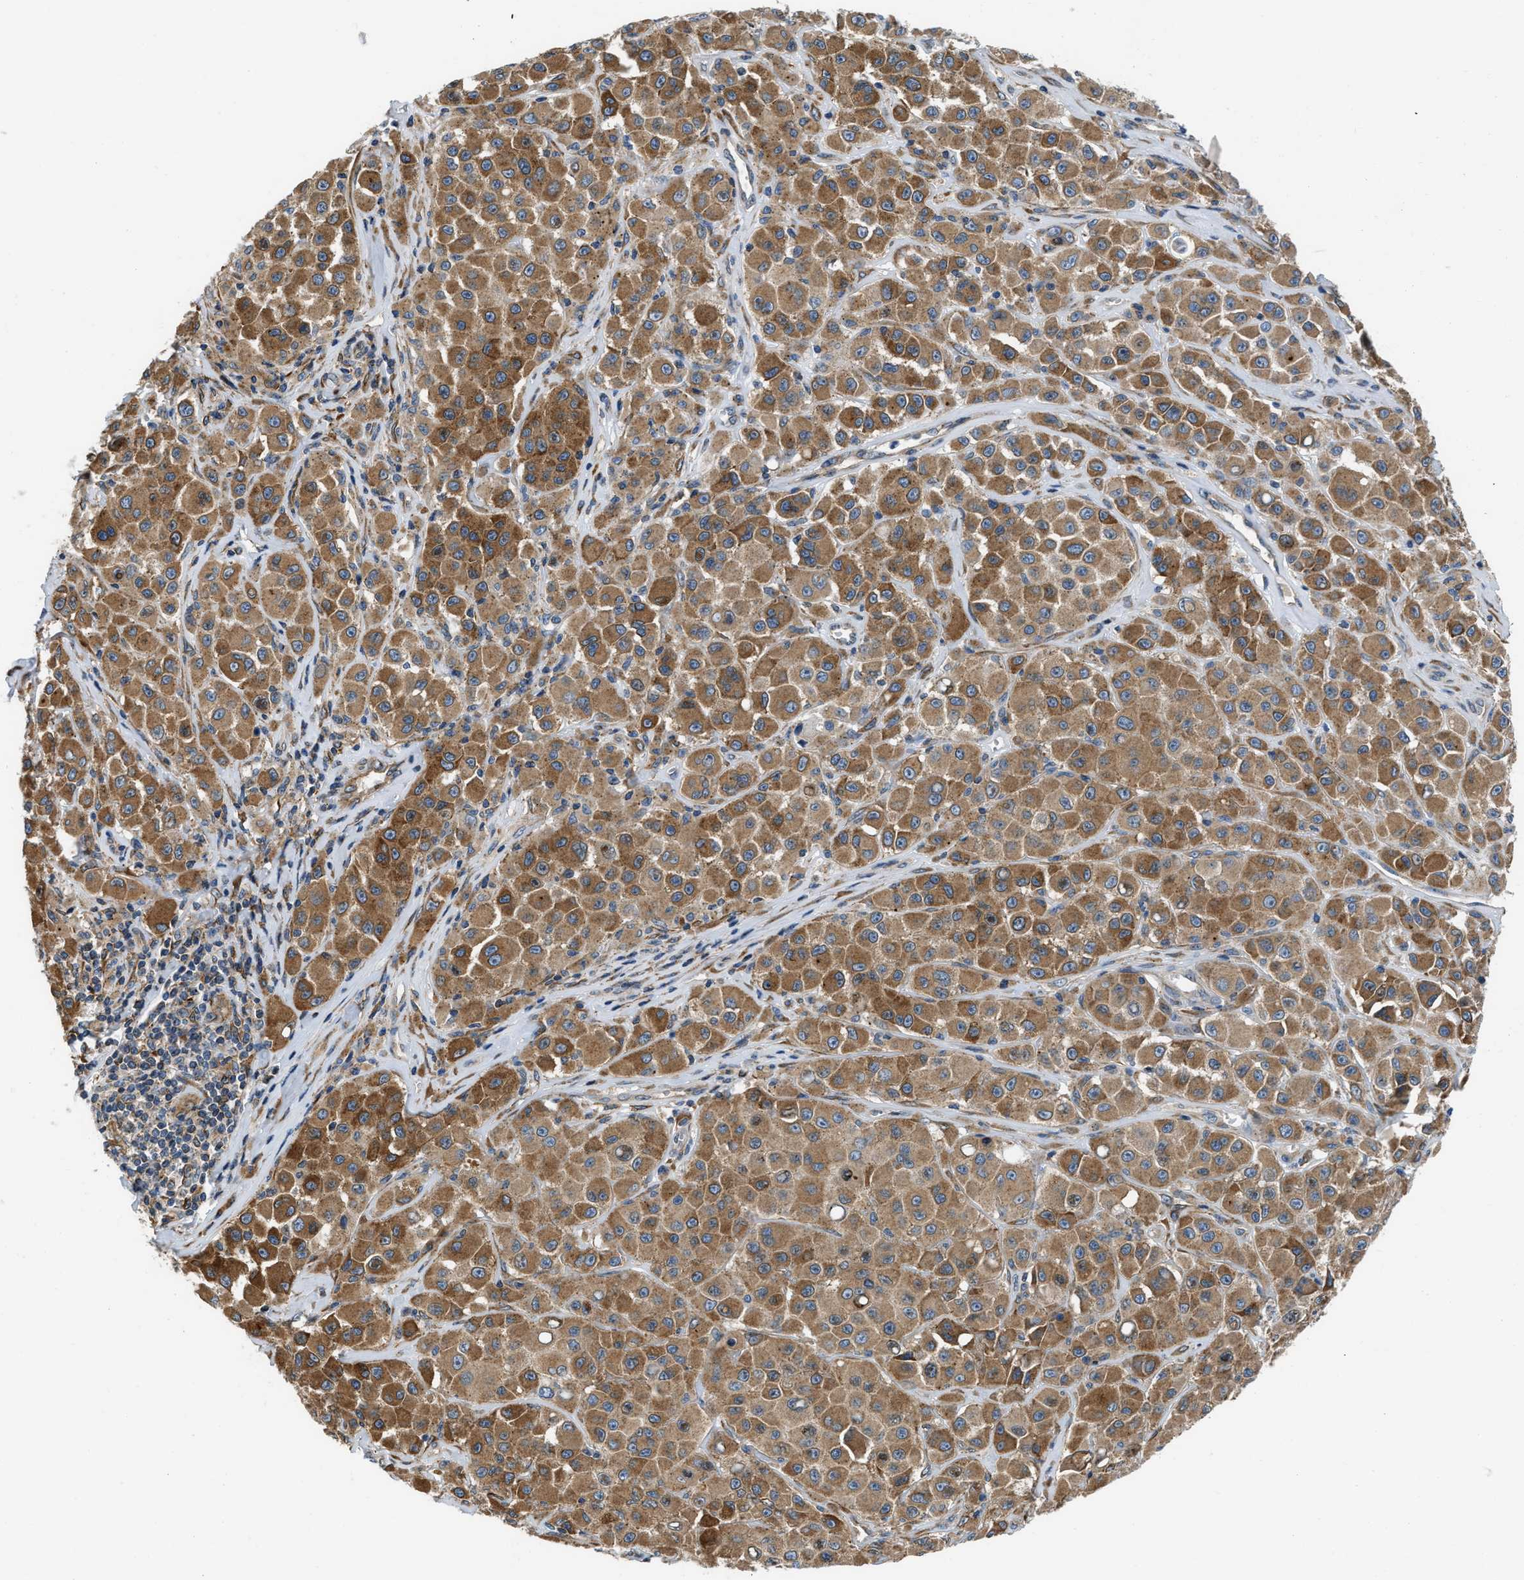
{"staining": {"intensity": "moderate", "quantity": ">75%", "location": "cytoplasmic/membranous"}, "tissue": "melanoma", "cell_type": "Tumor cells", "image_type": "cancer", "snomed": [{"axis": "morphology", "description": "Malignant melanoma, NOS"}, {"axis": "topography", "description": "Skin"}], "caption": "This is a micrograph of immunohistochemistry staining of melanoma, which shows moderate expression in the cytoplasmic/membranous of tumor cells.", "gene": "ARL6IP5", "patient": {"sex": "male", "age": 84}}